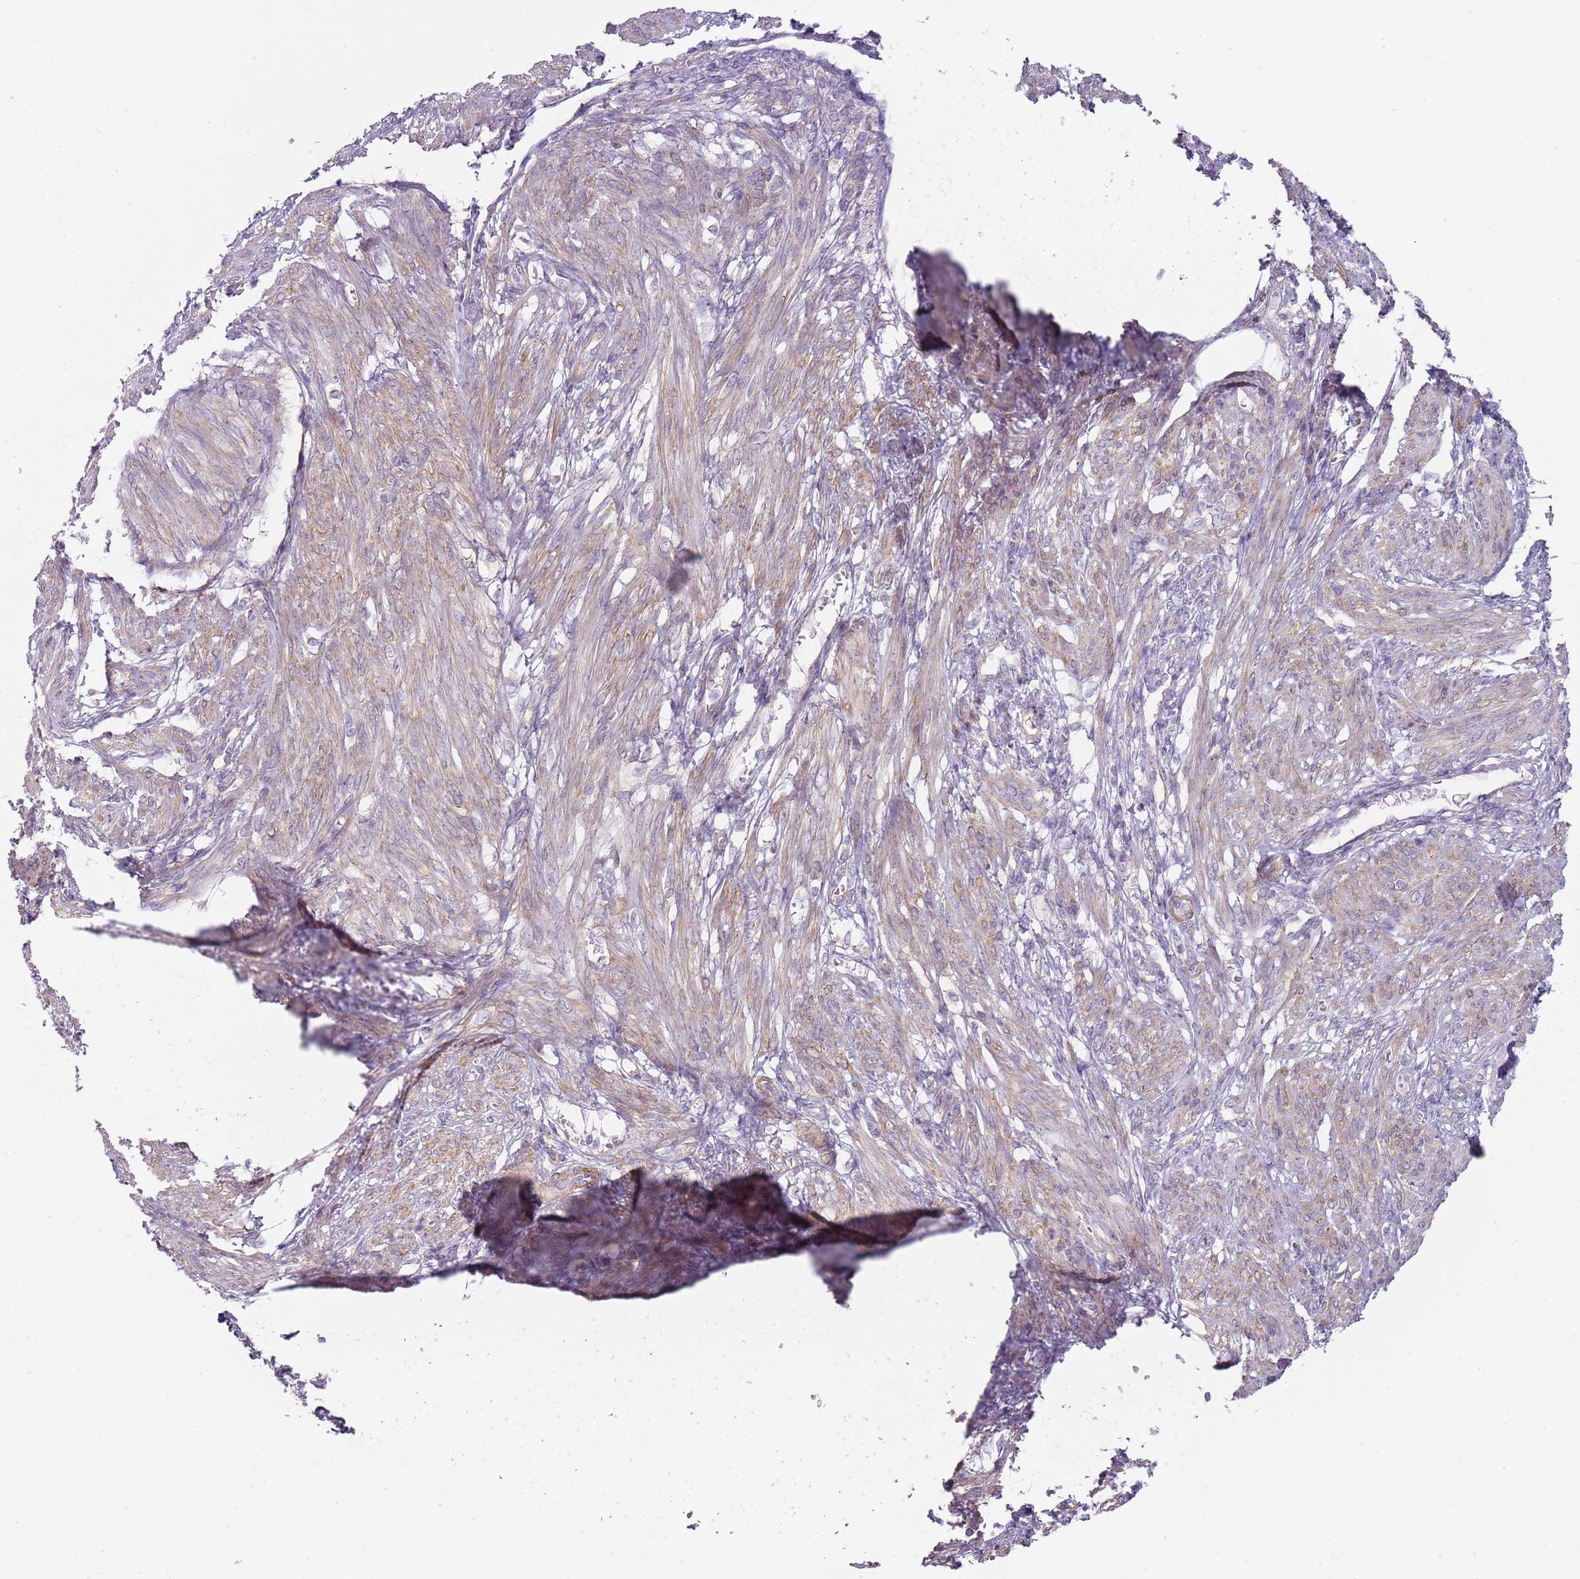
{"staining": {"intensity": "weak", "quantity": "25%-75%", "location": "cytoplasmic/membranous"}, "tissue": "smooth muscle", "cell_type": "Smooth muscle cells", "image_type": "normal", "snomed": [{"axis": "morphology", "description": "Normal tissue, NOS"}, {"axis": "topography", "description": "Smooth muscle"}], "caption": "High-magnification brightfield microscopy of unremarkable smooth muscle stained with DAB (3,3'-diaminobenzidine) (brown) and counterstained with hematoxylin (blue). smooth muscle cells exhibit weak cytoplasmic/membranous expression is seen in about25%-75% of cells. (Stains: DAB in brown, nuclei in blue, Microscopy: brightfield microscopy at high magnification).", "gene": "SLC26A6", "patient": {"sex": "female", "age": 39}}